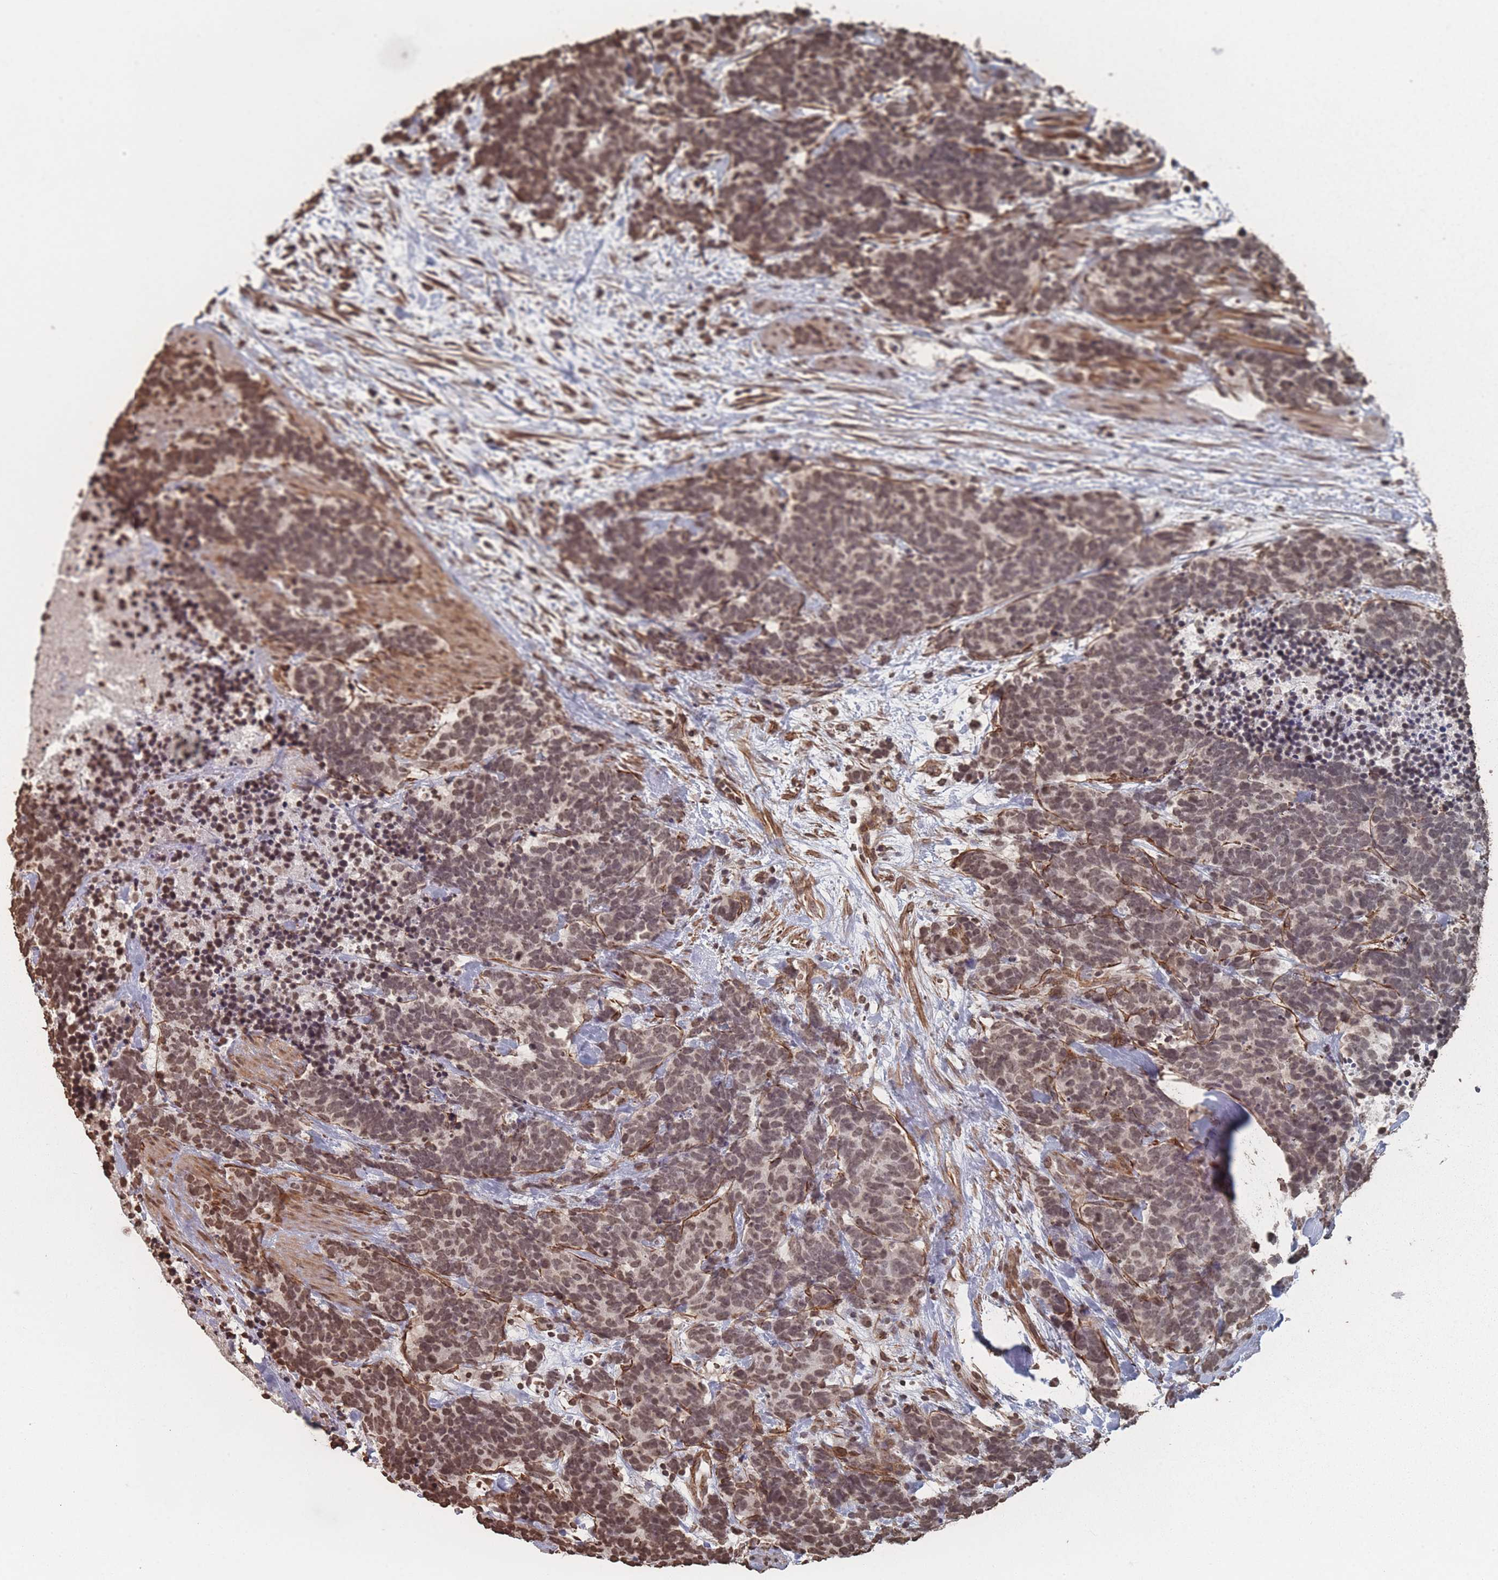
{"staining": {"intensity": "weak", "quantity": ">75%", "location": "nuclear"}, "tissue": "carcinoid", "cell_type": "Tumor cells", "image_type": "cancer", "snomed": [{"axis": "morphology", "description": "Carcinoma, NOS"}, {"axis": "morphology", "description": "Carcinoid, malignant, NOS"}, {"axis": "topography", "description": "Prostate"}], "caption": "Carcinoid was stained to show a protein in brown. There is low levels of weak nuclear staining in approximately >75% of tumor cells.", "gene": "PLEKHG5", "patient": {"sex": "male", "age": 57}}